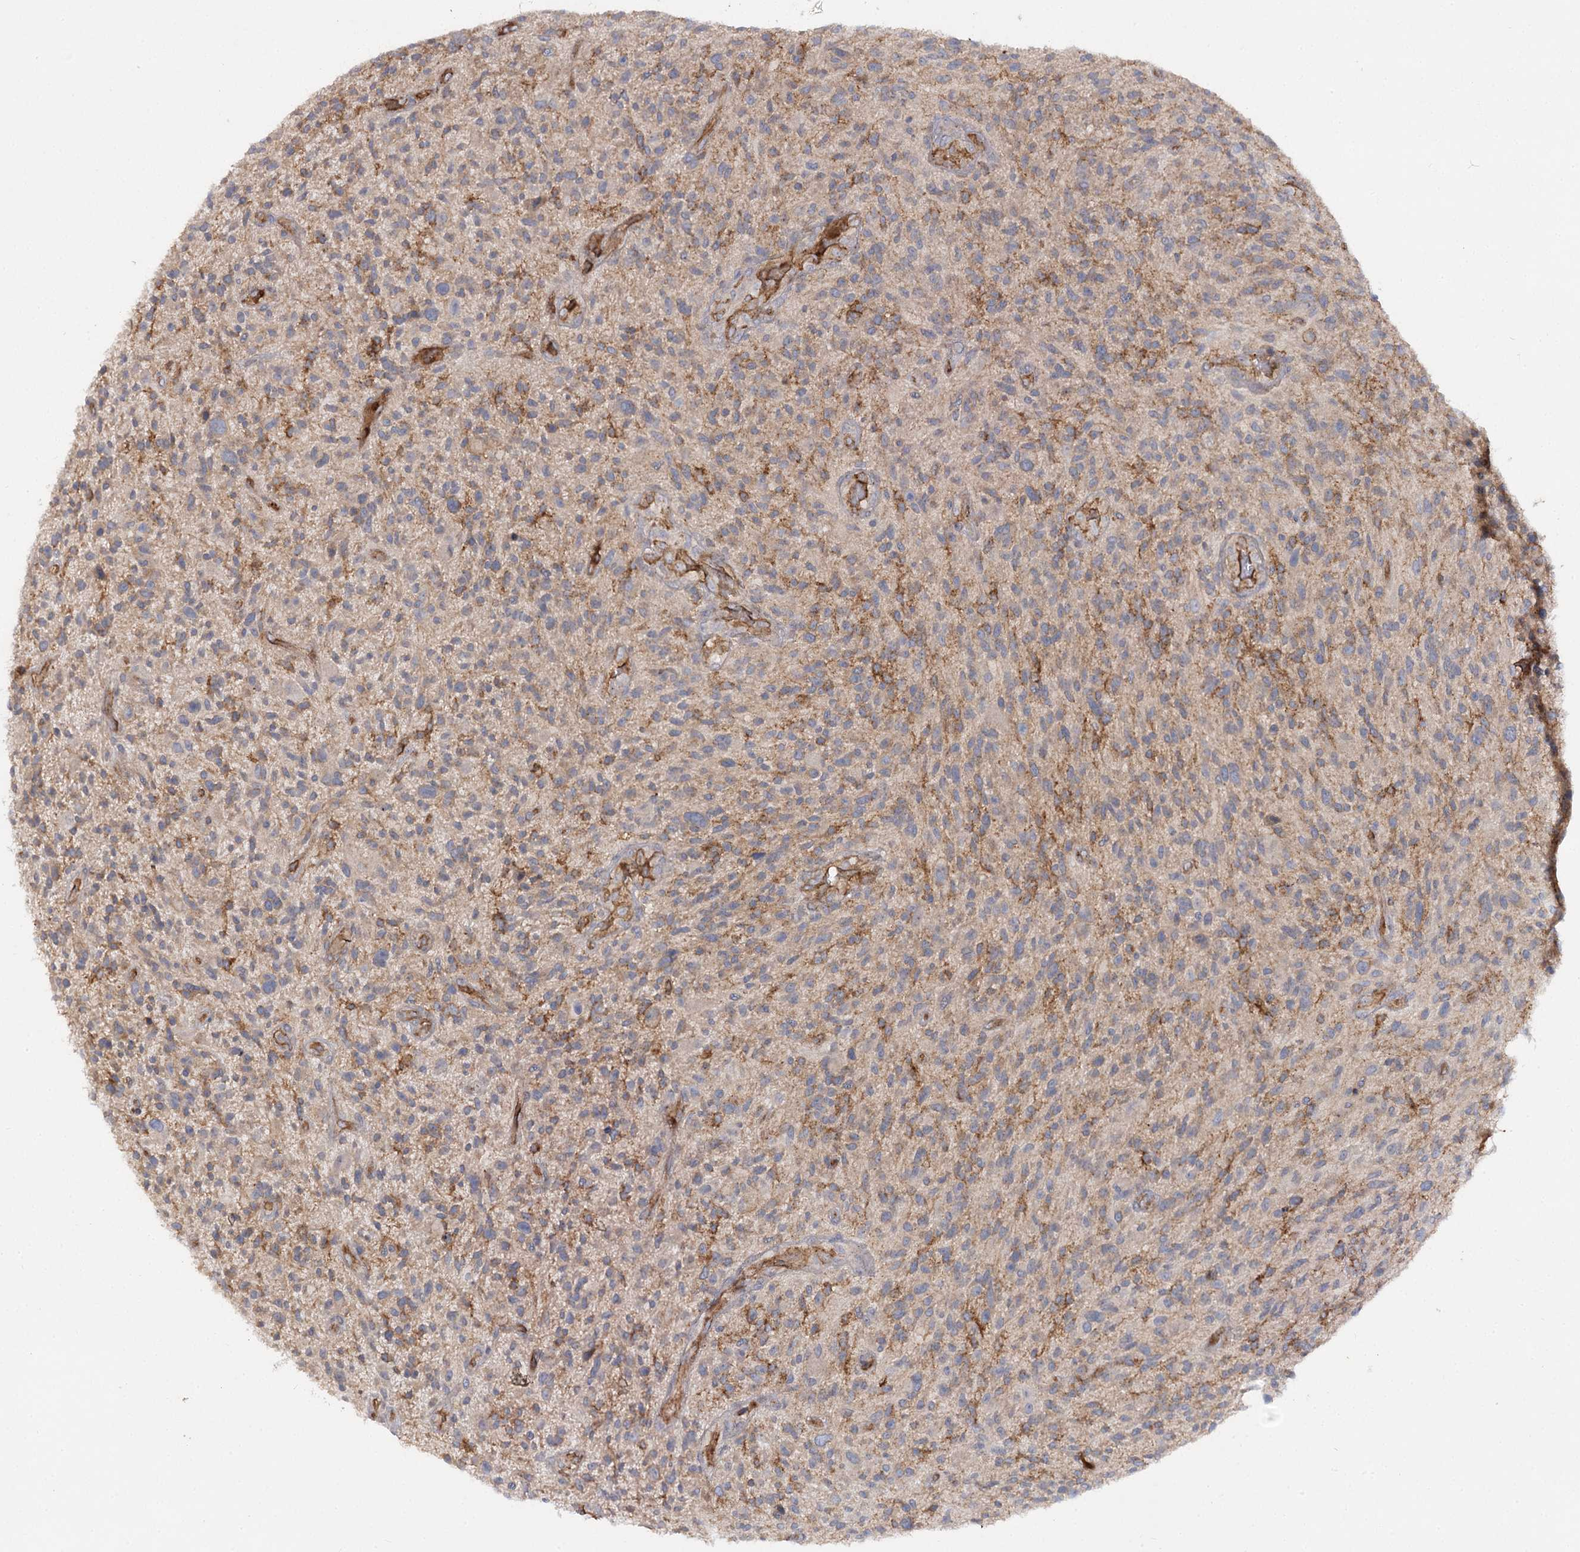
{"staining": {"intensity": "moderate", "quantity": "<25%", "location": "cytoplasmic/membranous"}, "tissue": "glioma", "cell_type": "Tumor cells", "image_type": "cancer", "snomed": [{"axis": "morphology", "description": "Glioma, malignant, High grade"}, {"axis": "topography", "description": "Brain"}], "caption": "IHC image of neoplastic tissue: glioma stained using IHC reveals low levels of moderate protein expression localized specifically in the cytoplasmic/membranous of tumor cells, appearing as a cytoplasmic/membranous brown color.", "gene": "KIAA0825", "patient": {"sex": "male", "age": 47}}